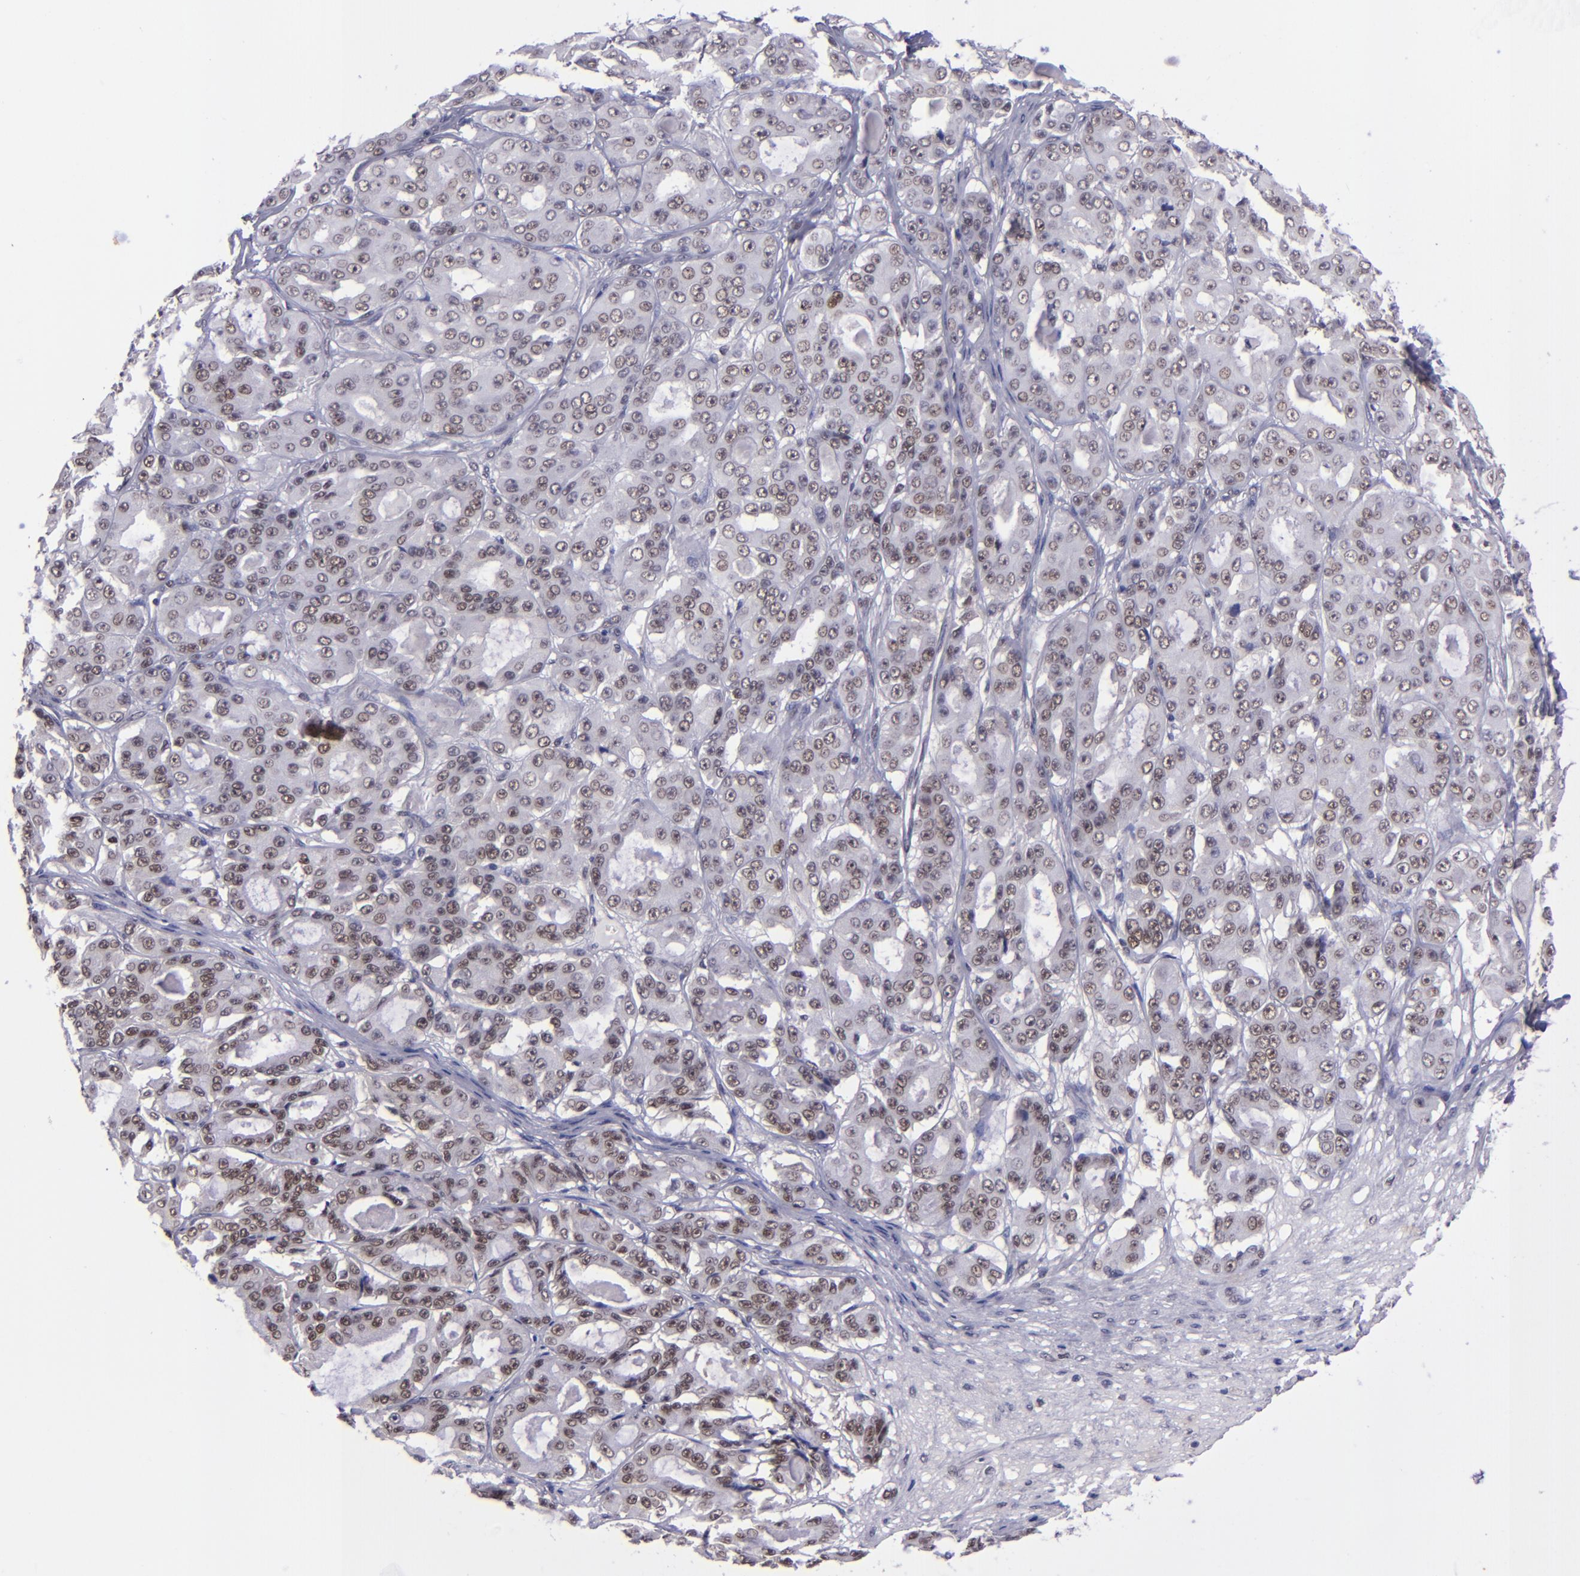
{"staining": {"intensity": "weak", "quantity": ">75%", "location": "nuclear"}, "tissue": "ovarian cancer", "cell_type": "Tumor cells", "image_type": "cancer", "snomed": [{"axis": "morphology", "description": "Carcinoma, endometroid"}, {"axis": "topography", "description": "Ovary"}], "caption": "Ovarian cancer (endometroid carcinoma) was stained to show a protein in brown. There is low levels of weak nuclear staining in about >75% of tumor cells. (brown staining indicates protein expression, while blue staining denotes nuclei).", "gene": "BAG1", "patient": {"sex": "female", "age": 61}}